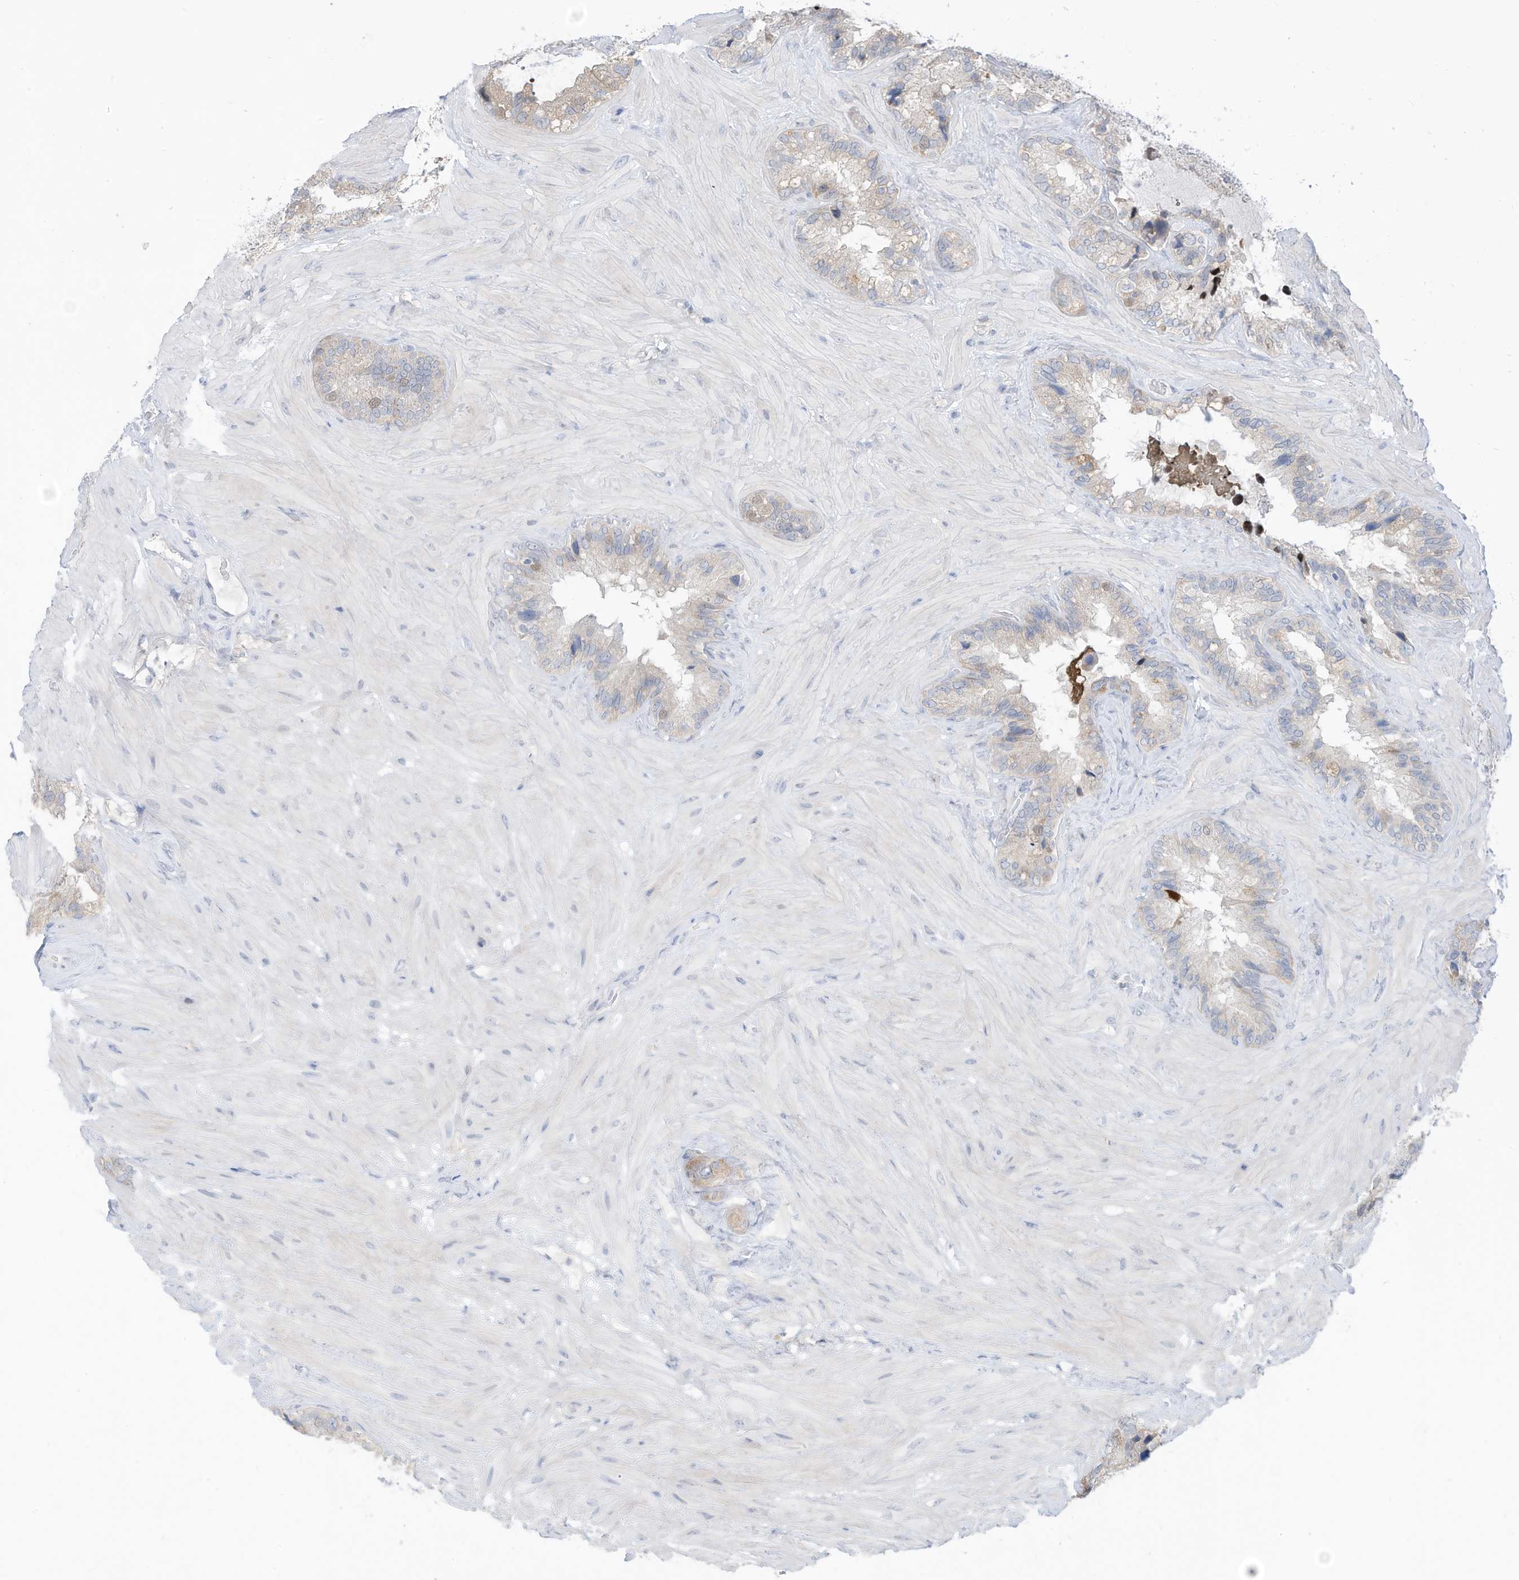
{"staining": {"intensity": "weak", "quantity": "<25%", "location": "cytoplasmic/membranous"}, "tissue": "seminal vesicle", "cell_type": "Glandular cells", "image_type": "normal", "snomed": [{"axis": "morphology", "description": "Normal tissue, NOS"}, {"axis": "topography", "description": "Prostate"}, {"axis": "topography", "description": "Seminal veicle"}], "caption": "The micrograph shows no significant positivity in glandular cells of seminal vesicle. Nuclei are stained in blue.", "gene": "OGT", "patient": {"sex": "male", "age": 68}}